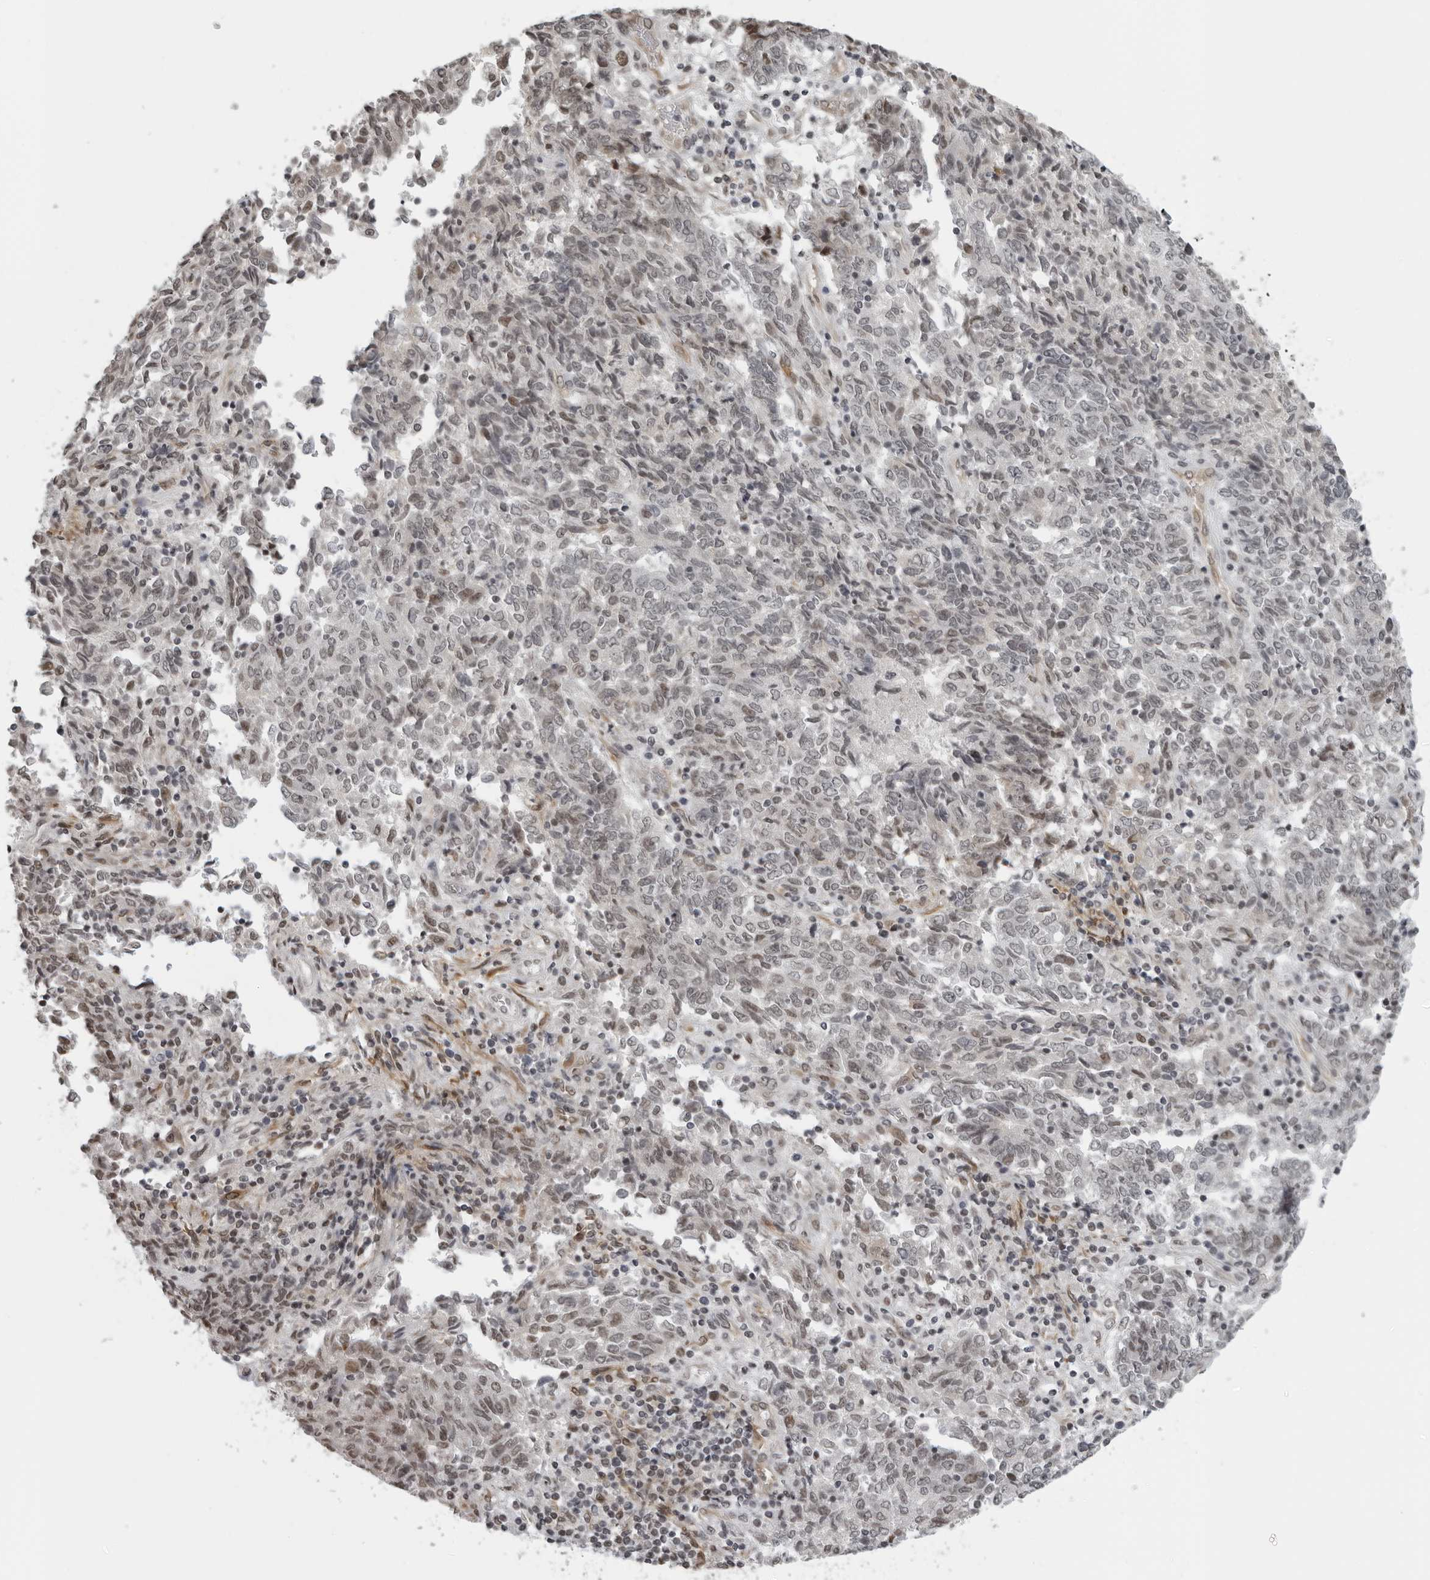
{"staining": {"intensity": "weak", "quantity": ">75%", "location": "nuclear"}, "tissue": "endometrial cancer", "cell_type": "Tumor cells", "image_type": "cancer", "snomed": [{"axis": "morphology", "description": "Adenocarcinoma, NOS"}, {"axis": "topography", "description": "Endometrium"}], "caption": "Approximately >75% of tumor cells in human adenocarcinoma (endometrial) show weak nuclear protein positivity as visualized by brown immunohistochemical staining.", "gene": "MAF", "patient": {"sex": "female", "age": 80}}